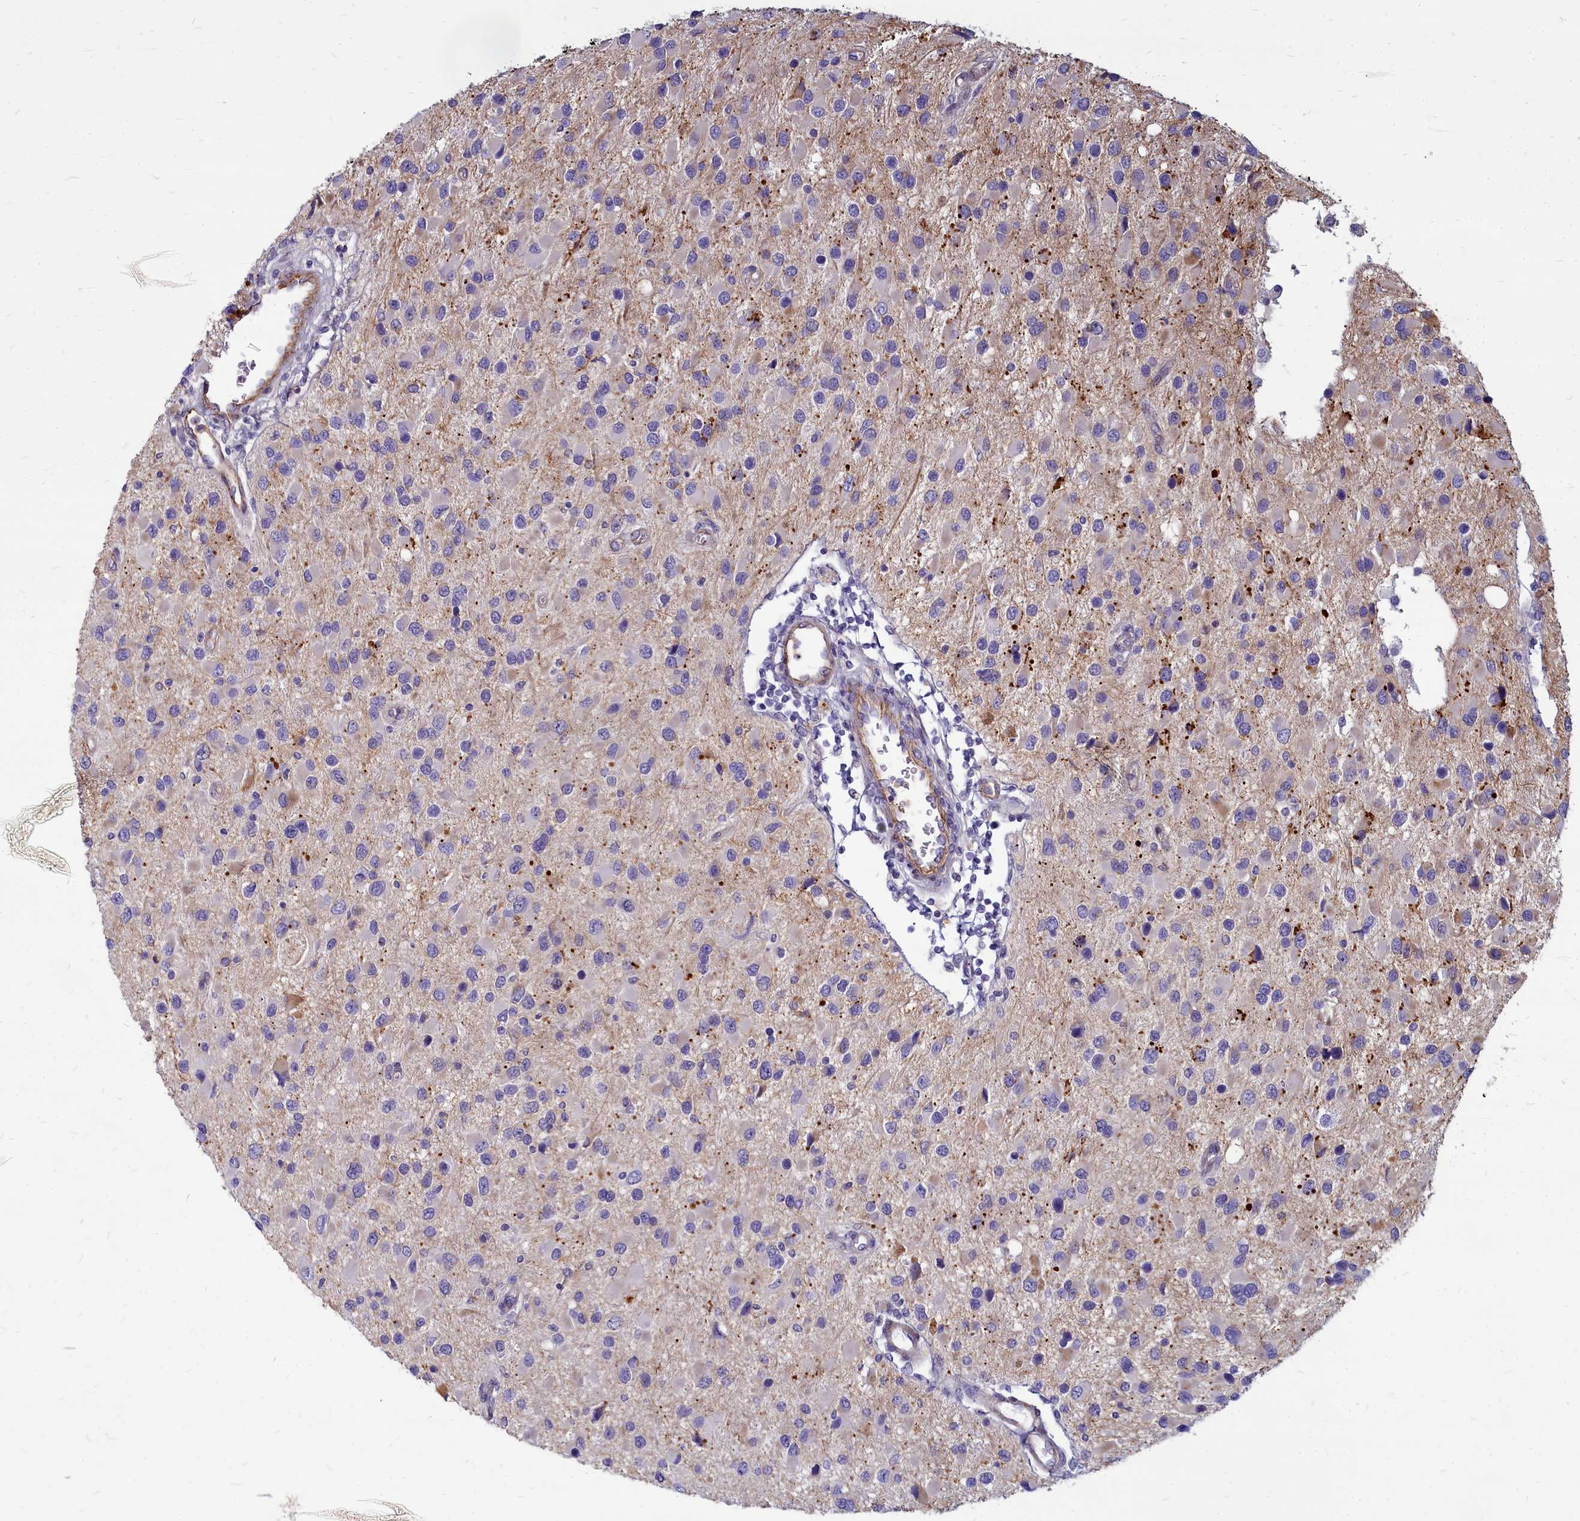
{"staining": {"intensity": "negative", "quantity": "none", "location": "none"}, "tissue": "glioma", "cell_type": "Tumor cells", "image_type": "cancer", "snomed": [{"axis": "morphology", "description": "Glioma, malignant, High grade"}, {"axis": "topography", "description": "Brain"}], "caption": "The histopathology image reveals no significant staining in tumor cells of glioma.", "gene": "TTC5", "patient": {"sex": "male", "age": 53}}